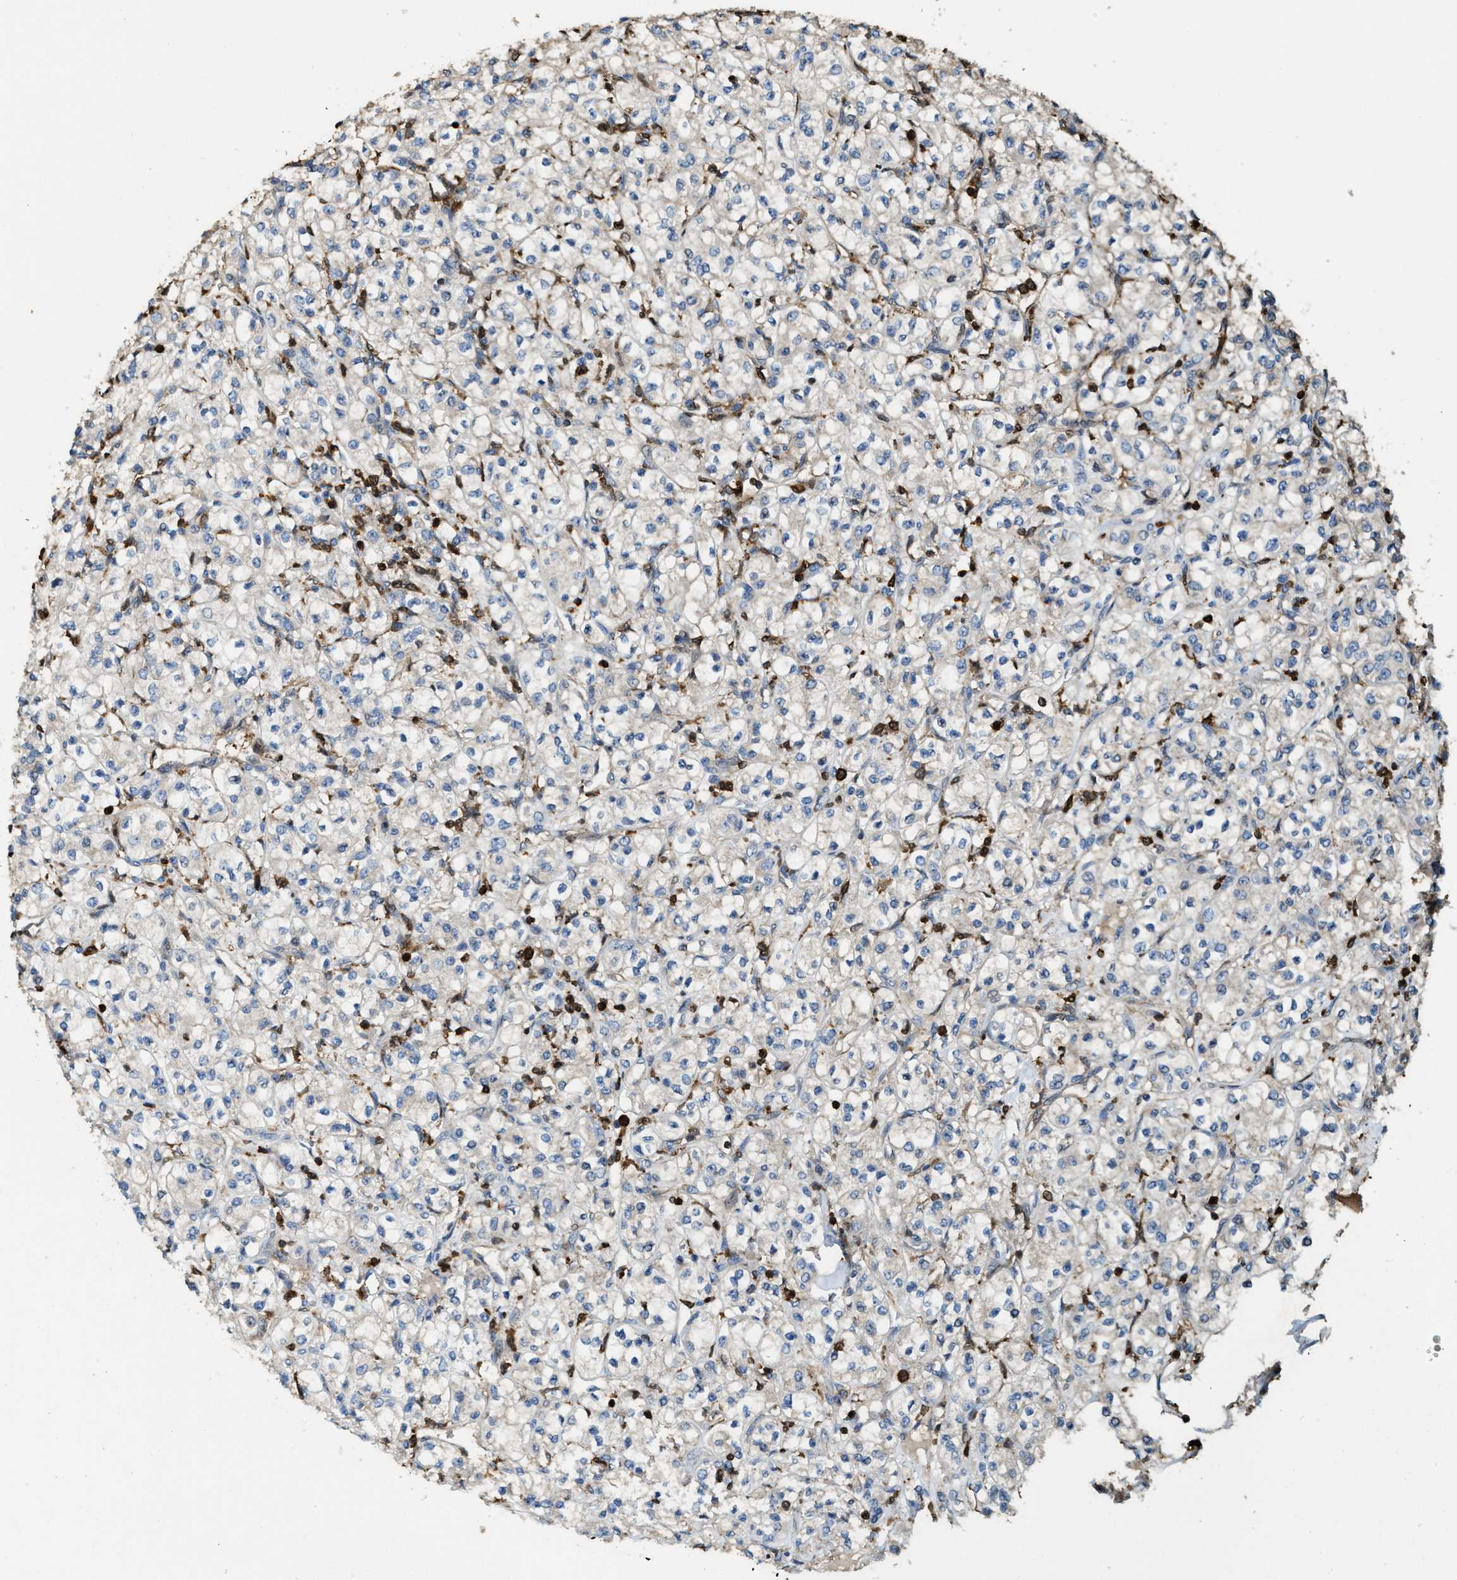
{"staining": {"intensity": "negative", "quantity": "none", "location": "none"}, "tissue": "renal cancer", "cell_type": "Tumor cells", "image_type": "cancer", "snomed": [{"axis": "morphology", "description": "Adenocarcinoma, NOS"}, {"axis": "topography", "description": "Kidney"}], "caption": "Image shows no significant protein staining in tumor cells of renal cancer.", "gene": "SERPINB5", "patient": {"sex": "male", "age": 77}}